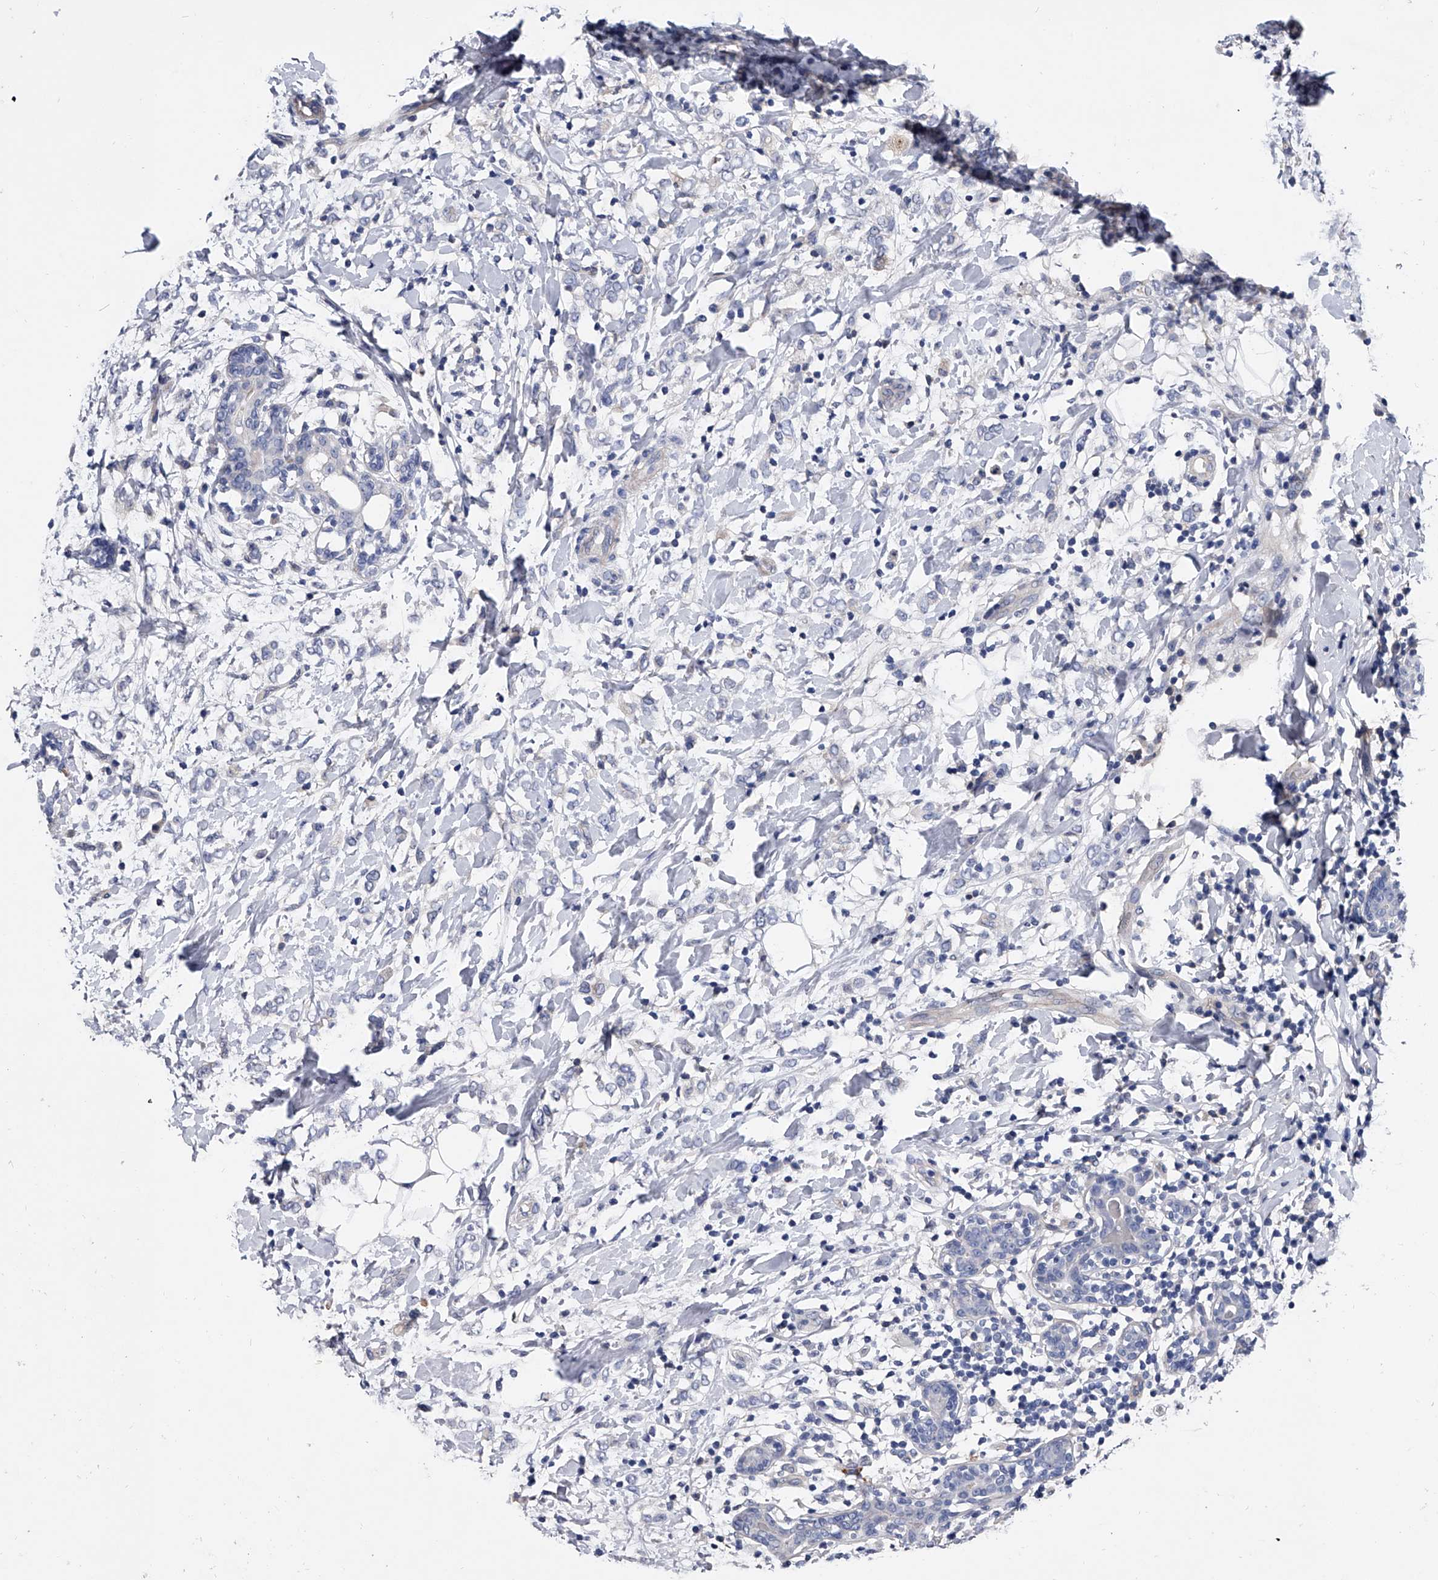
{"staining": {"intensity": "negative", "quantity": "none", "location": "none"}, "tissue": "breast cancer", "cell_type": "Tumor cells", "image_type": "cancer", "snomed": [{"axis": "morphology", "description": "Normal tissue, NOS"}, {"axis": "morphology", "description": "Lobular carcinoma"}, {"axis": "topography", "description": "Breast"}], "caption": "DAB (3,3'-diaminobenzidine) immunohistochemical staining of lobular carcinoma (breast) reveals no significant expression in tumor cells.", "gene": "EFCAB7", "patient": {"sex": "female", "age": 47}}